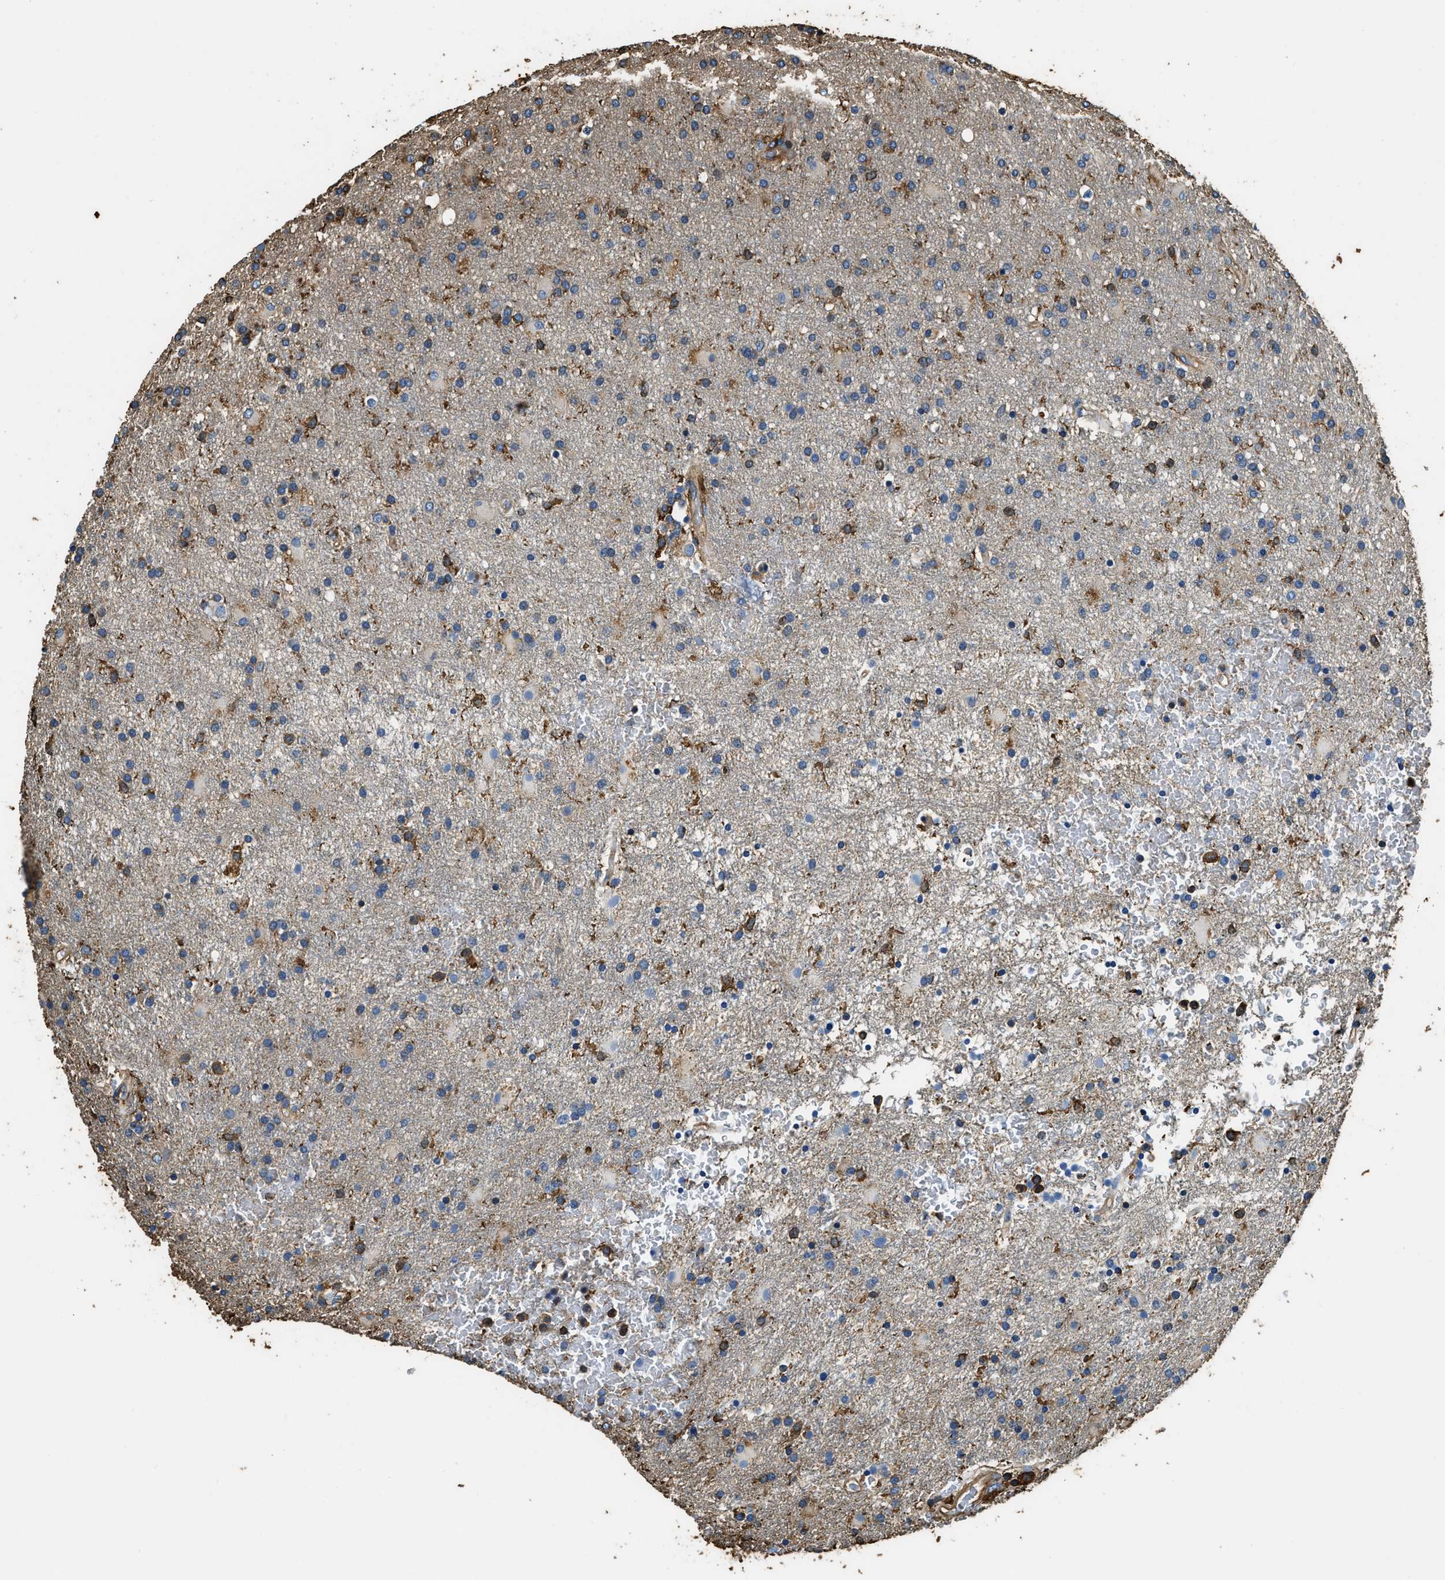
{"staining": {"intensity": "moderate", "quantity": "<25%", "location": "cytoplasmic/membranous"}, "tissue": "glioma", "cell_type": "Tumor cells", "image_type": "cancer", "snomed": [{"axis": "morphology", "description": "Glioma, malignant, High grade"}, {"axis": "topography", "description": "Brain"}], "caption": "Immunohistochemistry micrograph of neoplastic tissue: human malignant high-grade glioma stained using IHC shows low levels of moderate protein expression localized specifically in the cytoplasmic/membranous of tumor cells, appearing as a cytoplasmic/membranous brown color.", "gene": "ACCS", "patient": {"sex": "male", "age": 72}}